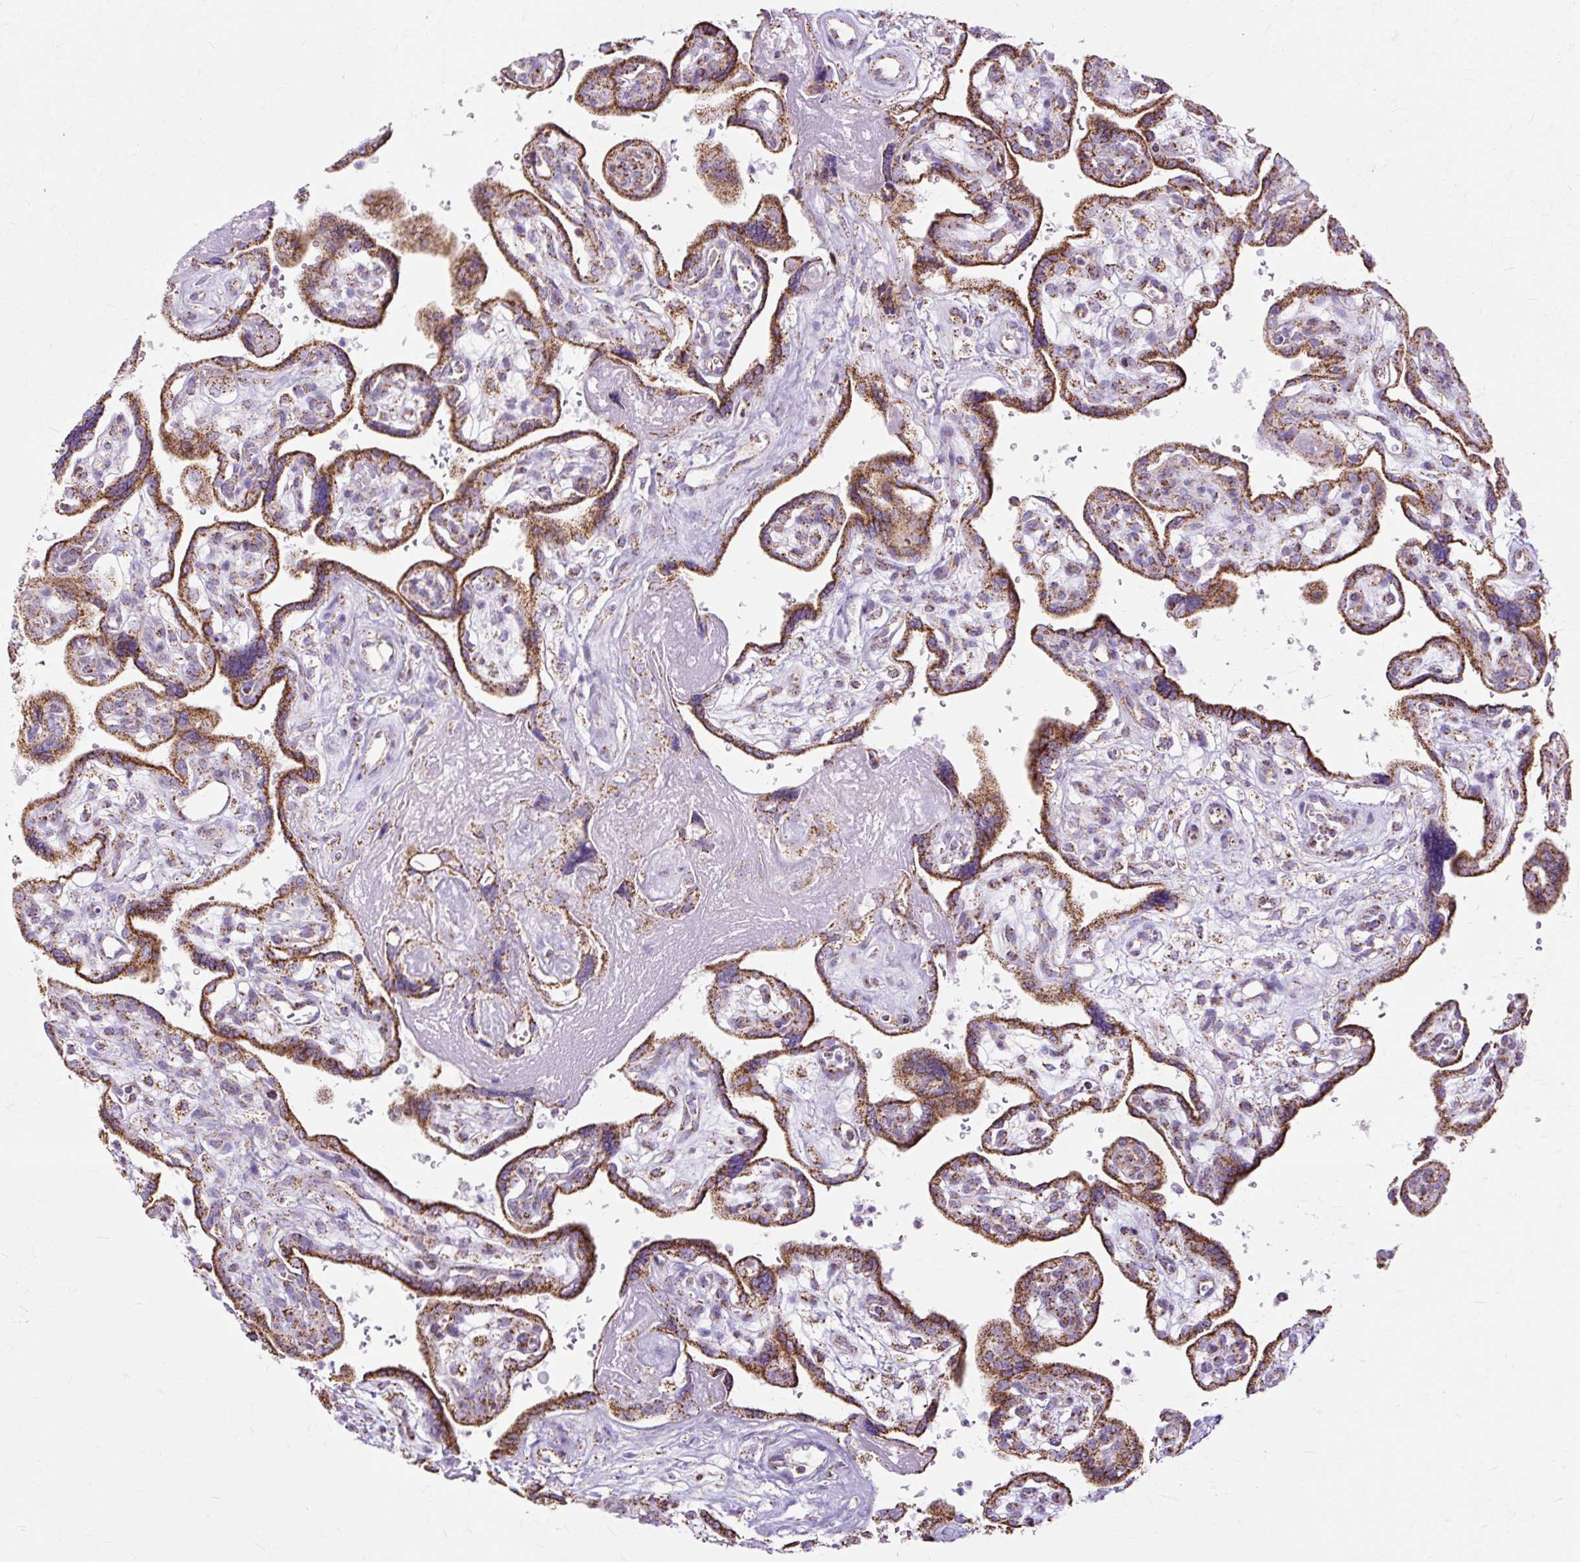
{"staining": {"intensity": "strong", "quantity": ">75%", "location": "cytoplasmic/membranous"}, "tissue": "placenta", "cell_type": "Decidual cells", "image_type": "normal", "snomed": [{"axis": "morphology", "description": "Normal tissue, NOS"}, {"axis": "topography", "description": "Placenta"}], "caption": "Human placenta stained with a brown dye reveals strong cytoplasmic/membranous positive staining in approximately >75% of decidual cells.", "gene": "DLAT", "patient": {"sex": "female", "age": 39}}